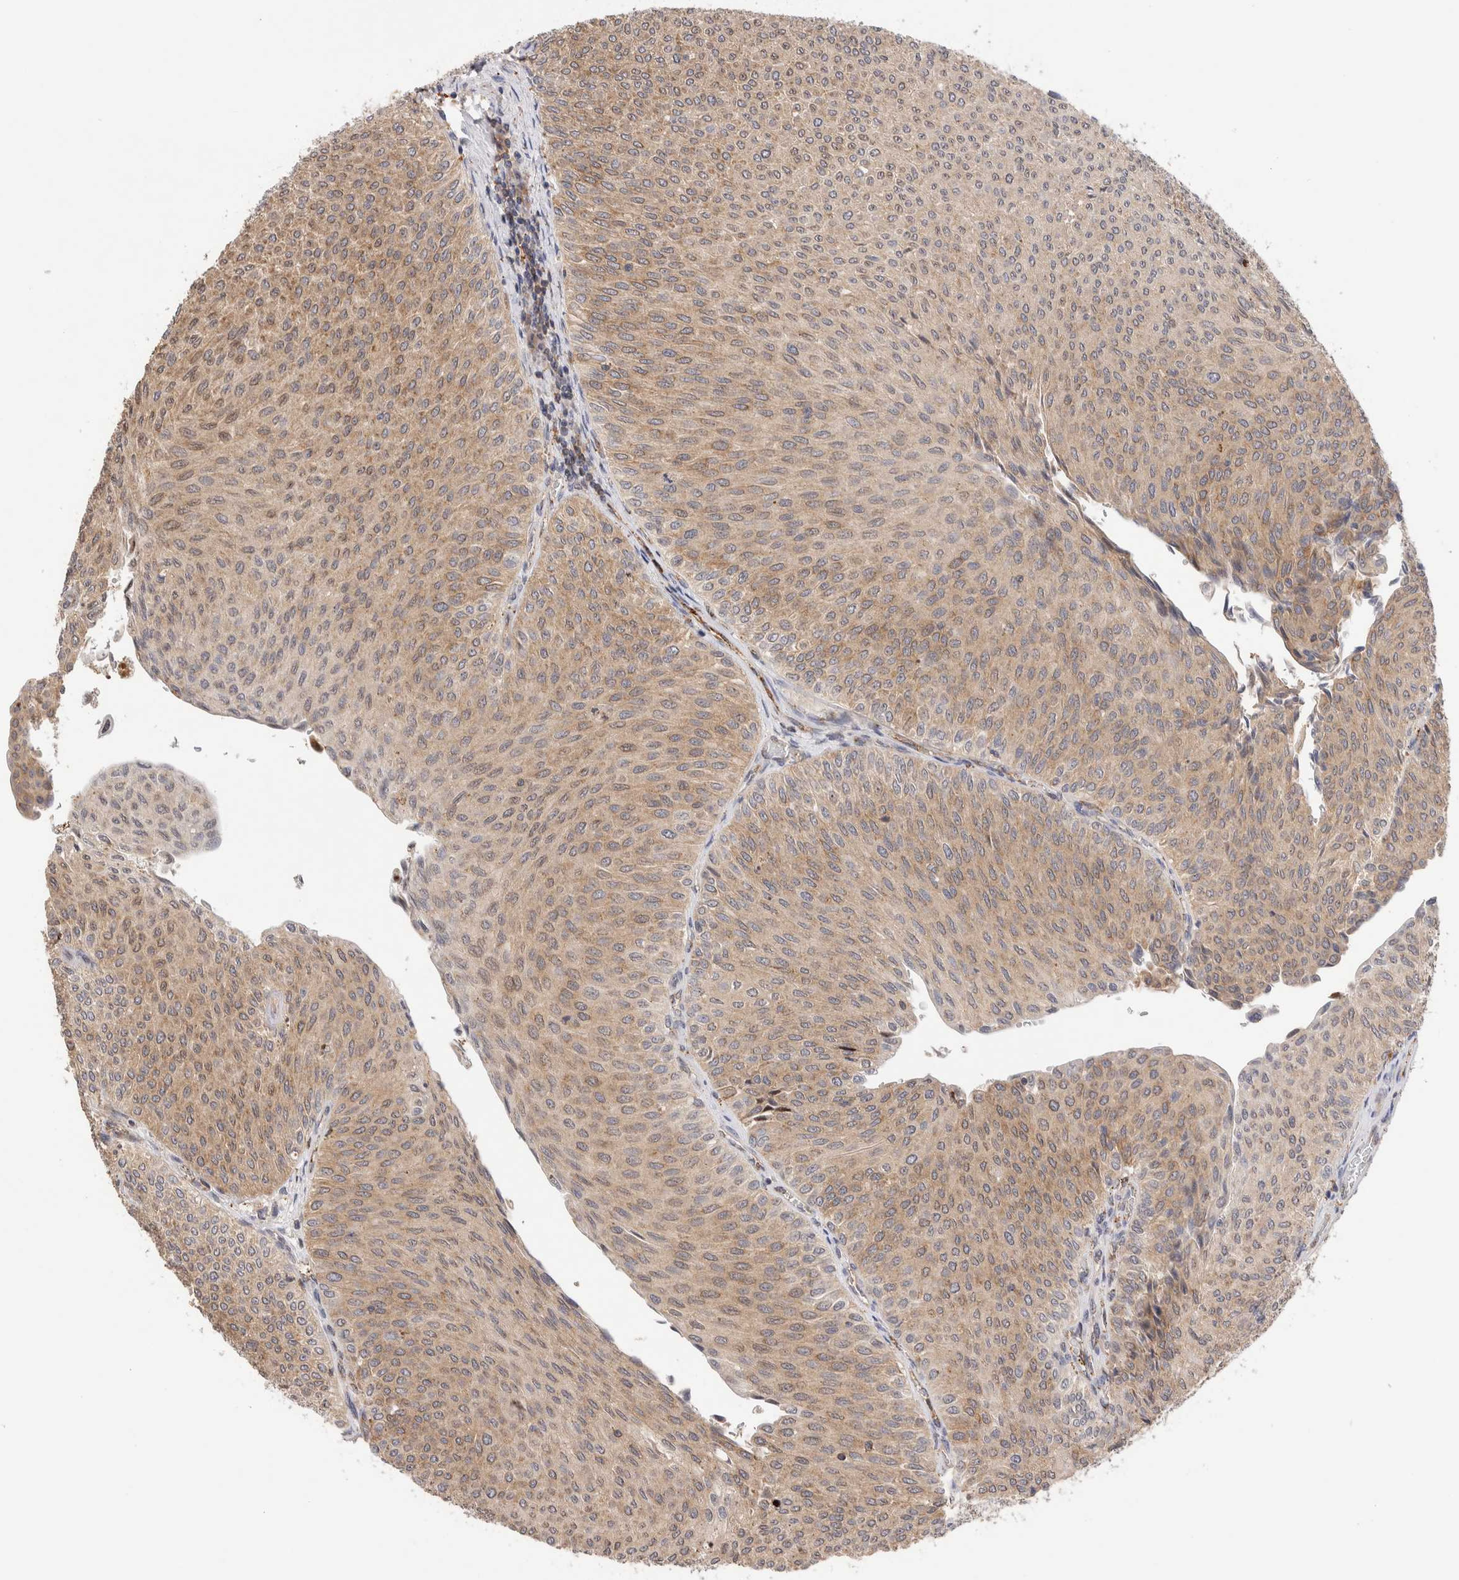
{"staining": {"intensity": "weak", "quantity": ">75%", "location": "cytoplasmic/membranous"}, "tissue": "urothelial cancer", "cell_type": "Tumor cells", "image_type": "cancer", "snomed": [{"axis": "morphology", "description": "Urothelial carcinoma, Low grade"}, {"axis": "topography", "description": "Urinary bladder"}], "caption": "Urothelial cancer tissue reveals weak cytoplasmic/membranous staining in about >75% of tumor cells, visualized by immunohistochemistry.", "gene": "NSMAF", "patient": {"sex": "male", "age": 78}}